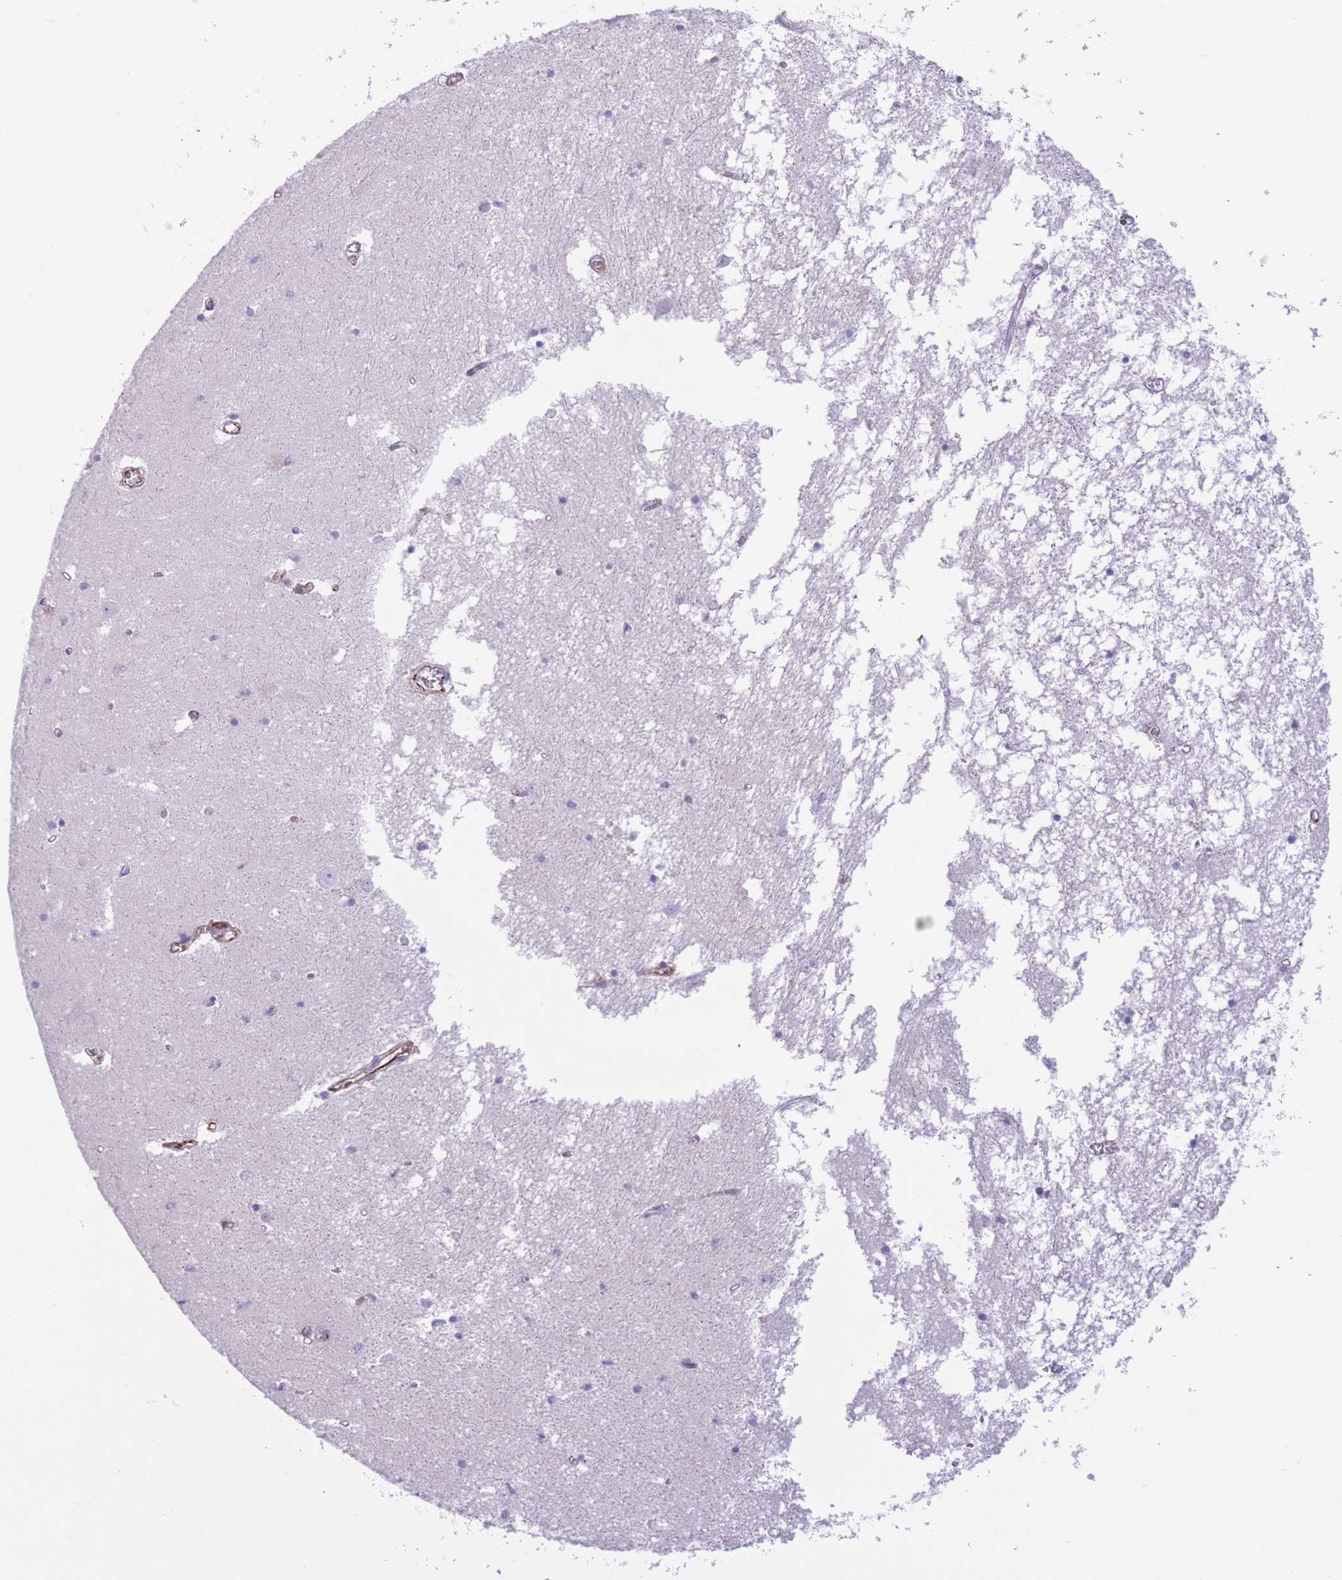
{"staining": {"intensity": "negative", "quantity": "none", "location": "none"}, "tissue": "hippocampus", "cell_type": "Glial cells", "image_type": "normal", "snomed": [{"axis": "morphology", "description": "Normal tissue, NOS"}, {"axis": "topography", "description": "Hippocampus"}], "caption": "The micrograph exhibits no significant positivity in glial cells of hippocampus.", "gene": "ATP5MF", "patient": {"sex": "male", "age": 70}}